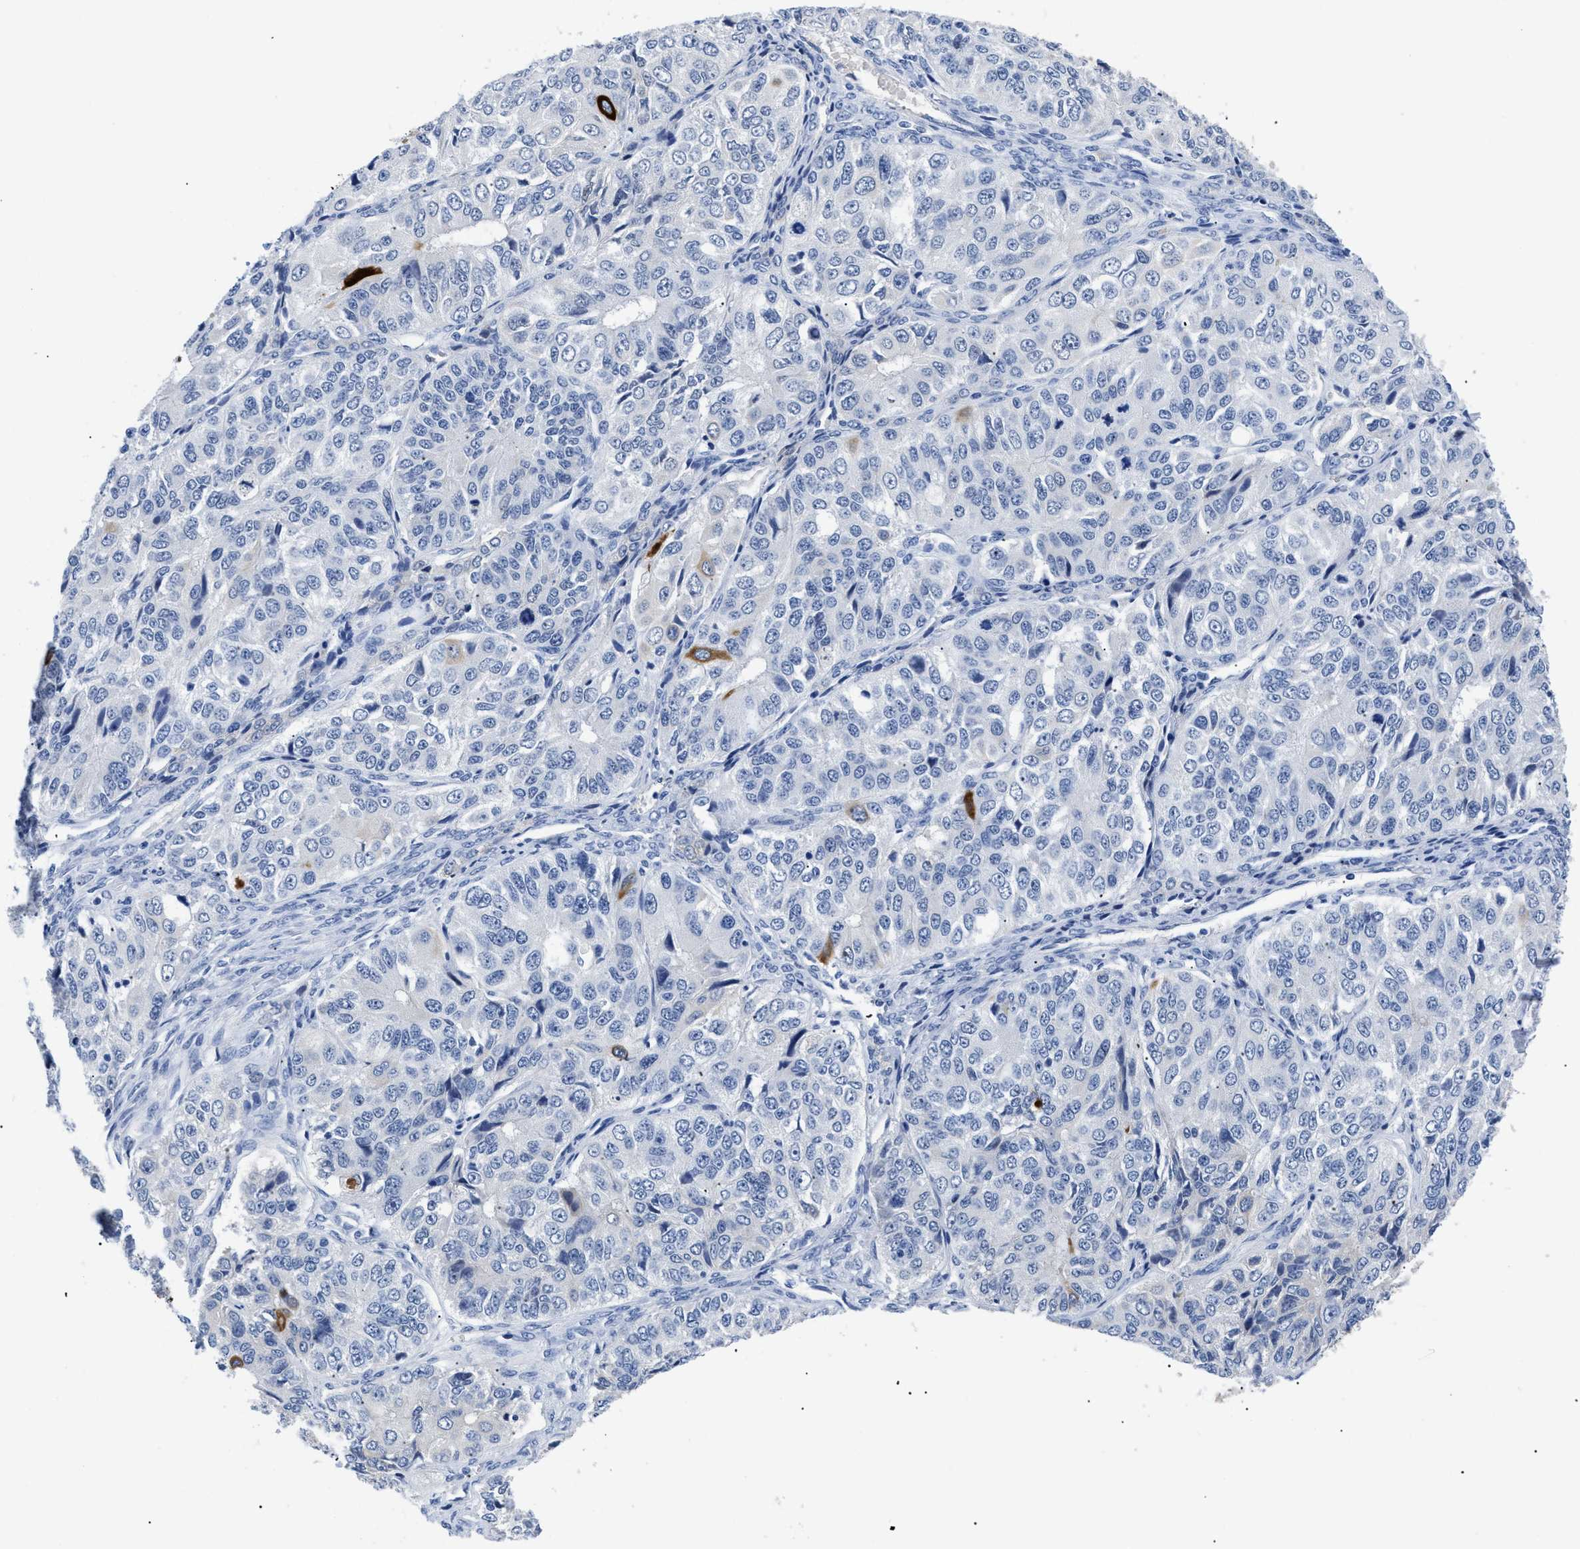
{"staining": {"intensity": "strong", "quantity": "<25%", "location": "cytoplasmic/membranous"}, "tissue": "ovarian cancer", "cell_type": "Tumor cells", "image_type": "cancer", "snomed": [{"axis": "morphology", "description": "Carcinoma, endometroid"}, {"axis": "topography", "description": "Ovary"}], "caption": "This is an image of immunohistochemistry staining of ovarian cancer, which shows strong positivity in the cytoplasmic/membranous of tumor cells.", "gene": "TMEM68", "patient": {"sex": "female", "age": 51}}